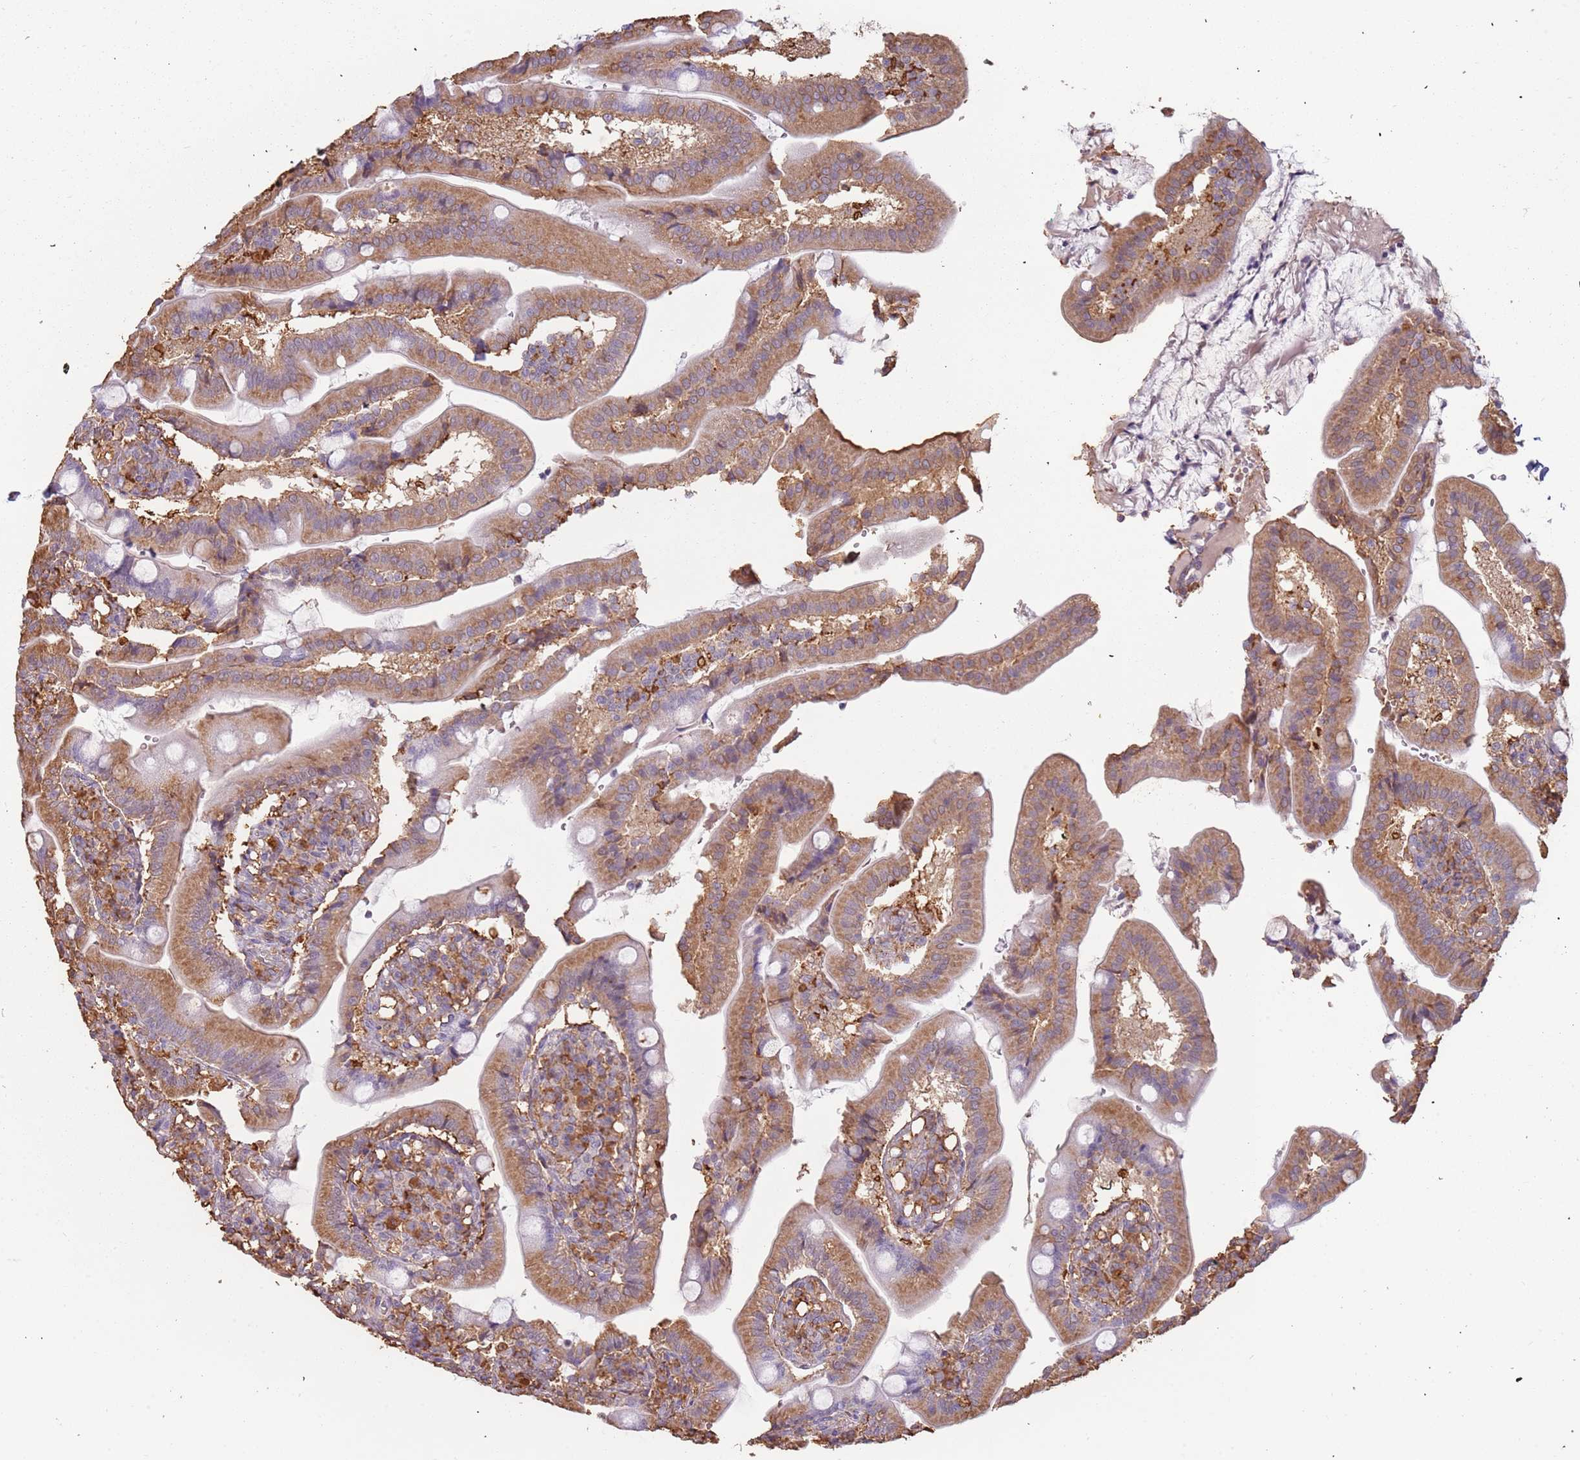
{"staining": {"intensity": "moderate", "quantity": "25%-75%", "location": "cytoplasmic/membranous"}, "tissue": "duodenum", "cell_type": "Glandular cells", "image_type": "normal", "snomed": [{"axis": "morphology", "description": "Normal tissue, NOS"}, {"axis": "topography", "description": "Duodenum"}], "caption": "IHC (DAB) staining of benign duodenum demonstrates moderate cytoplasmic/membranous protein staining in about 25%-75% of glandular cells.", "gene": "ATOSB", "patient": {"sex": "female", "age": 67}}